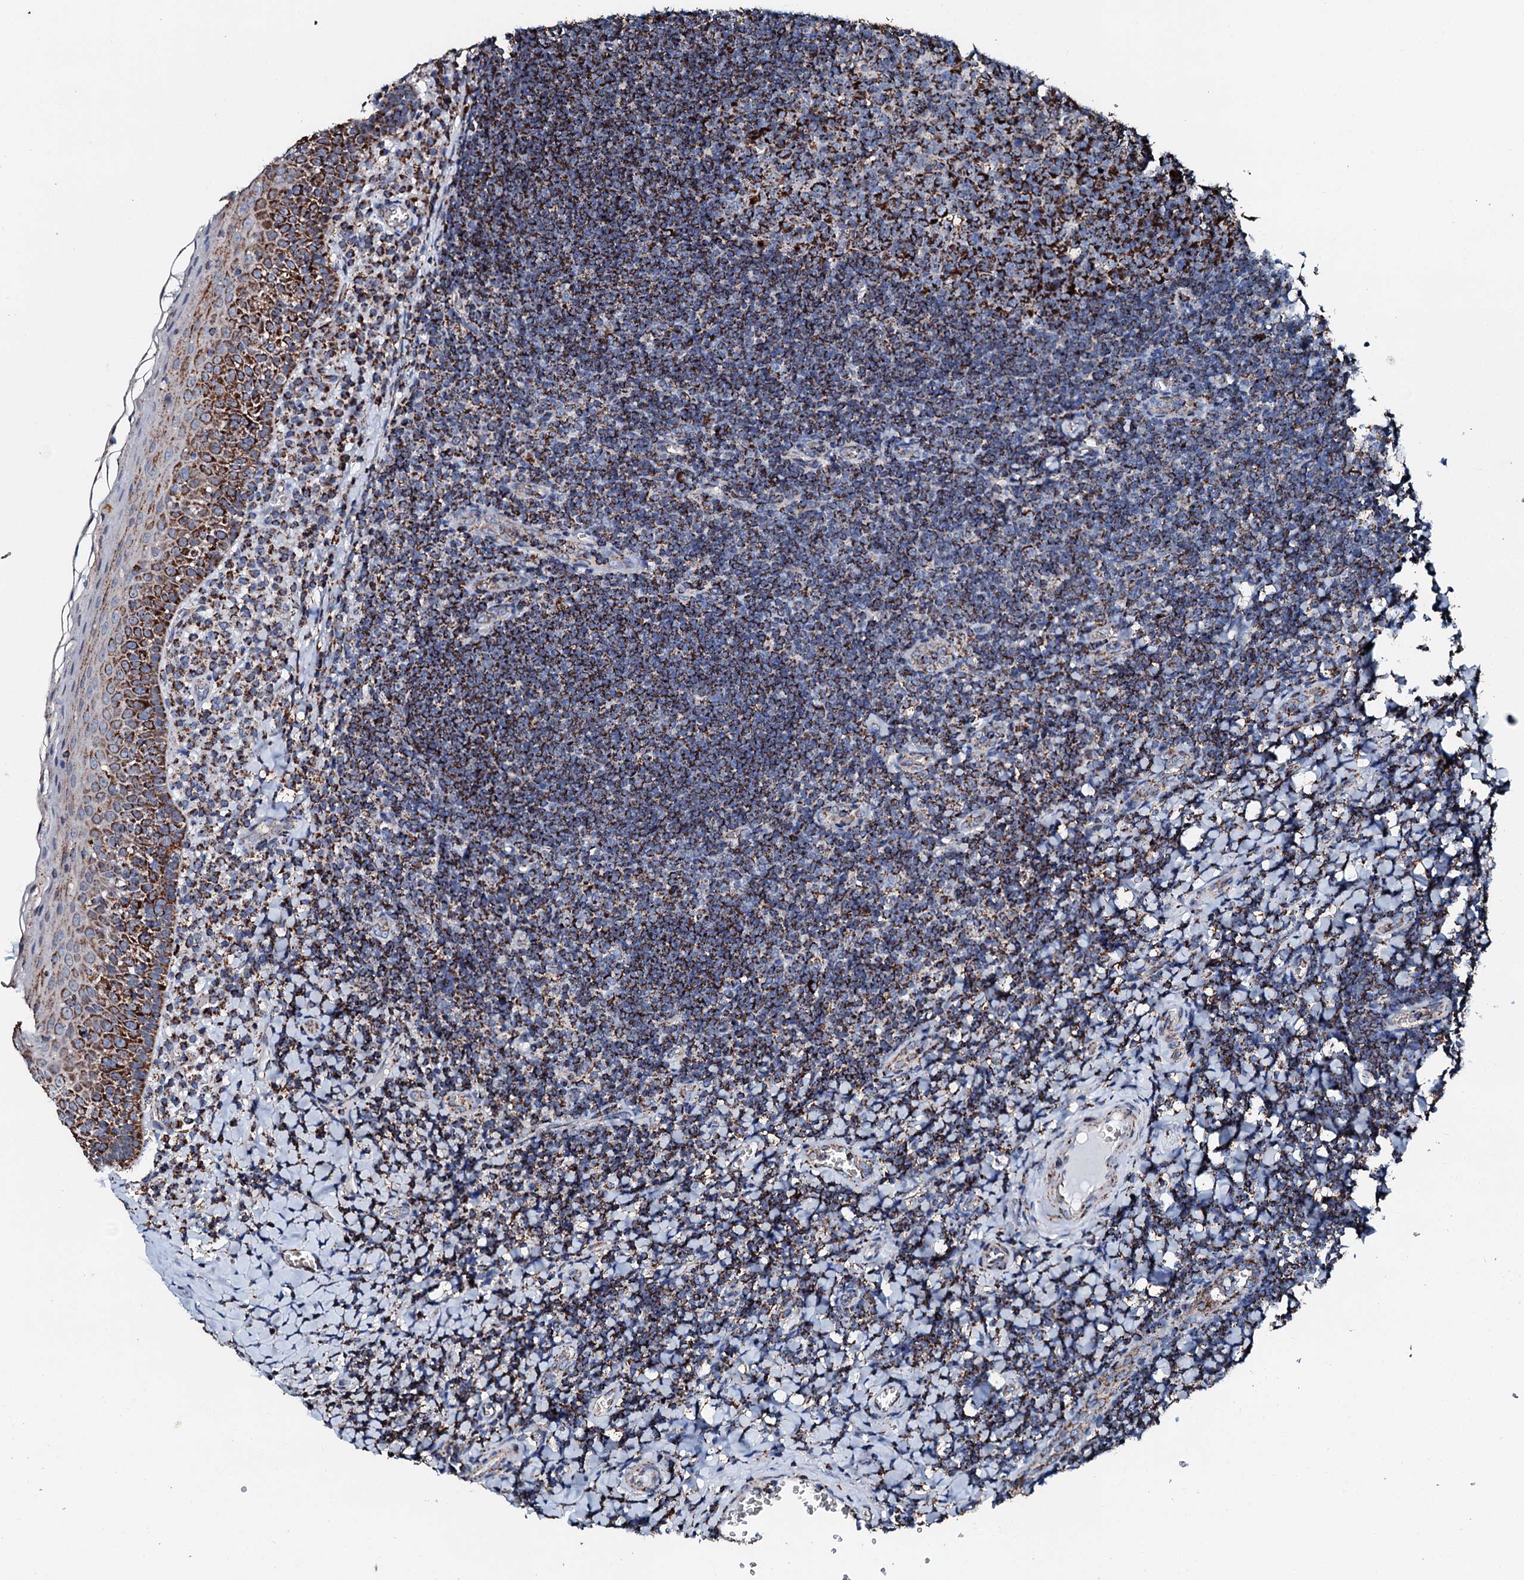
{"staining": {"intensity": "strong", "quantity": ">75%", "location": "cytoplasmic/membranous"}, "tissue": "tonsil", "cell_type": "Germinal center cells", "image_type": "normal", "snomed": [{"axis": "morphology", "description": "Normal tissue, NOS"}, {"axis": "topography", "description": "Tonsil"}], "caption": "A high-resolution histopathology image shows IHC staining of benign tonsil, which exhibits strong cytoplasmic/membranous staining in approximately >75% of germinal center cells.", "gene": "HADH", "patient": {"sex": "male", "age": 27}}